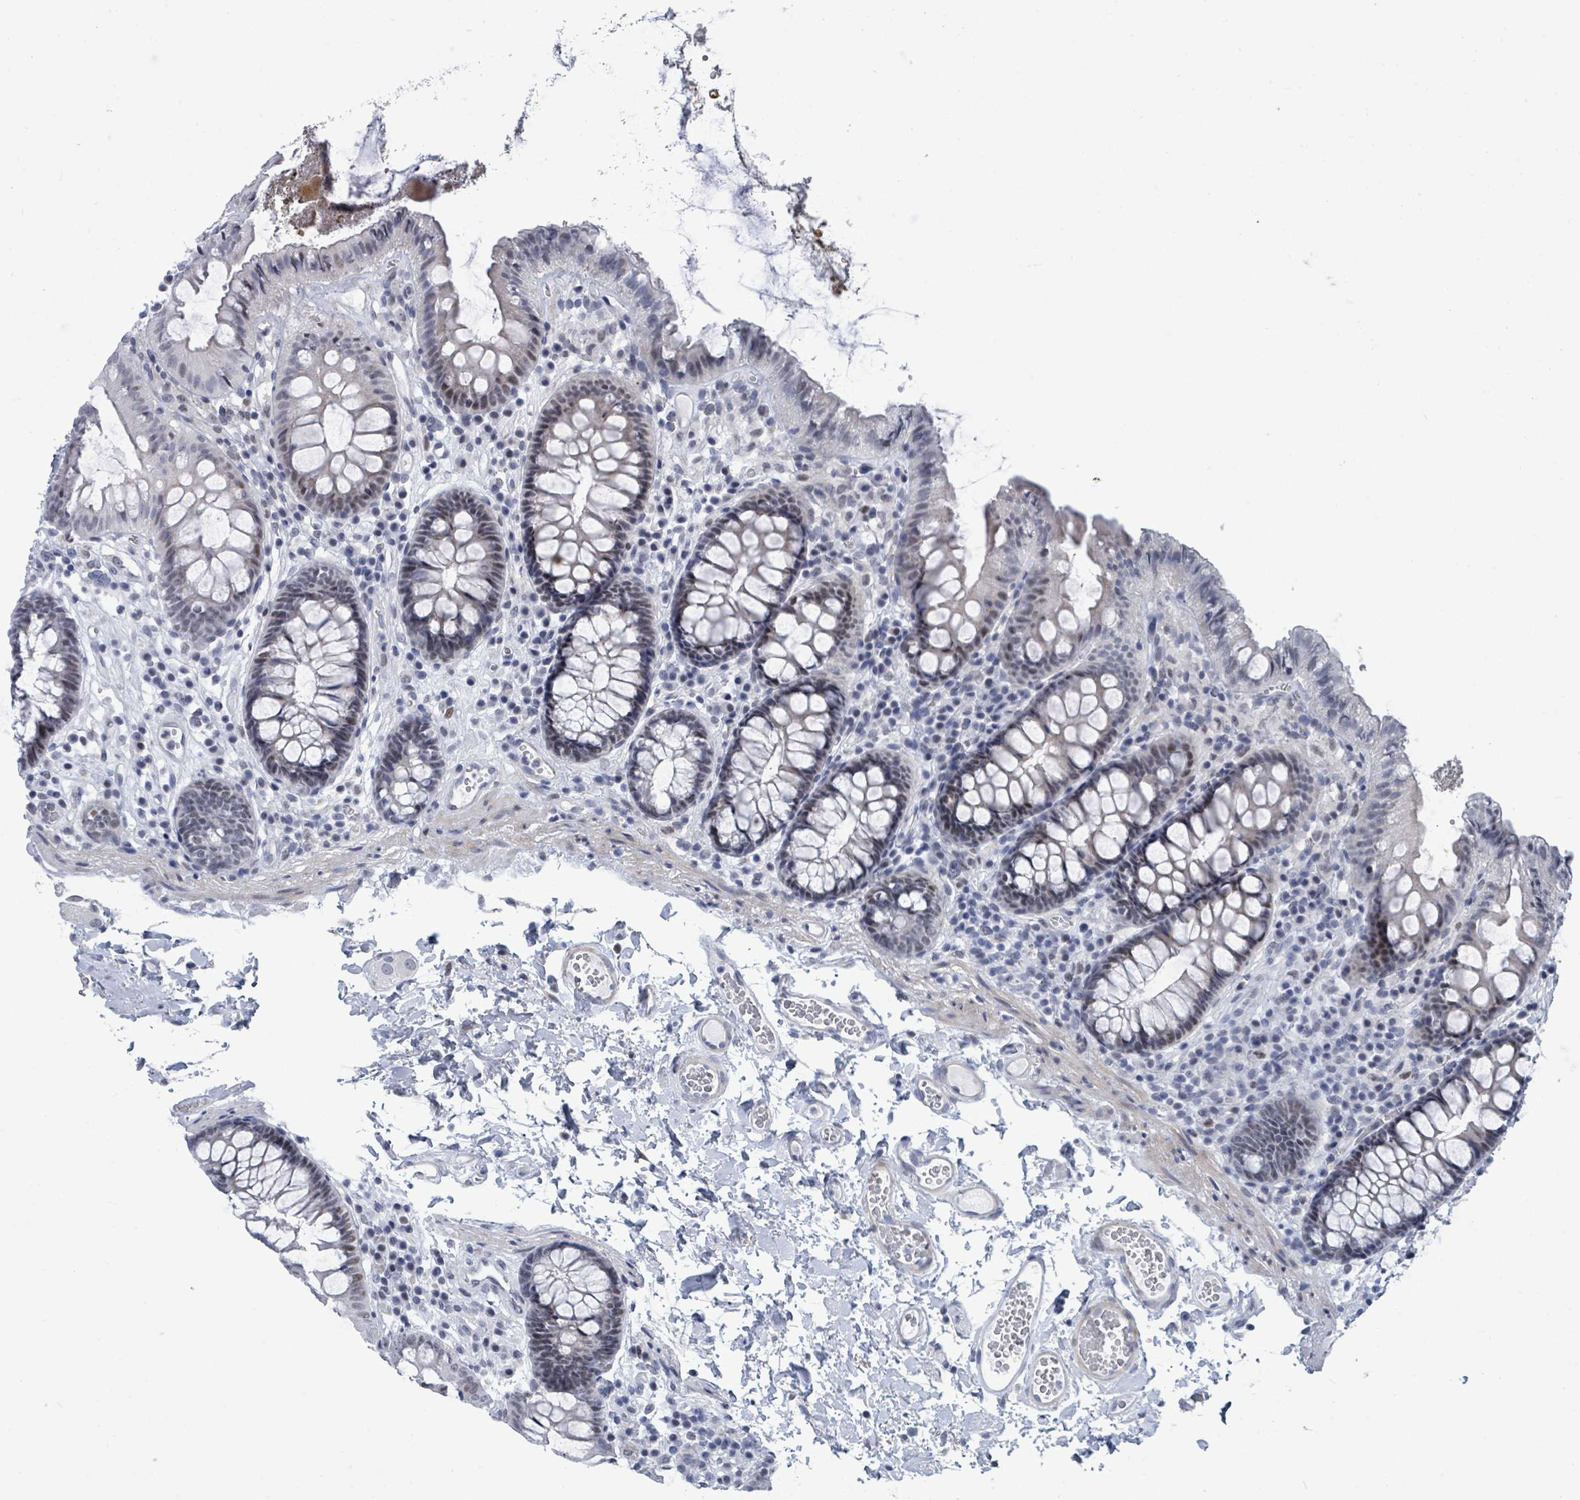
{"staining": {"intensity": "negative", "quantity": "none", "location": "none"}, "tissue": "colon", "cell_type": "Endothelial cells", "image_type": "normal", "snomed": [{"axis": "morphology", "description": "Normal tissue, NOS"}, {"axis": "topography", "description": "Colon"}], "caption": "DAB (3,3'-diaminobenzidine) immunohistochemical staining of benign colon shows no significant positivity in endothelial cells.", "gene": "CT45A10", "patient": {"sex": "male", "age": 84}}